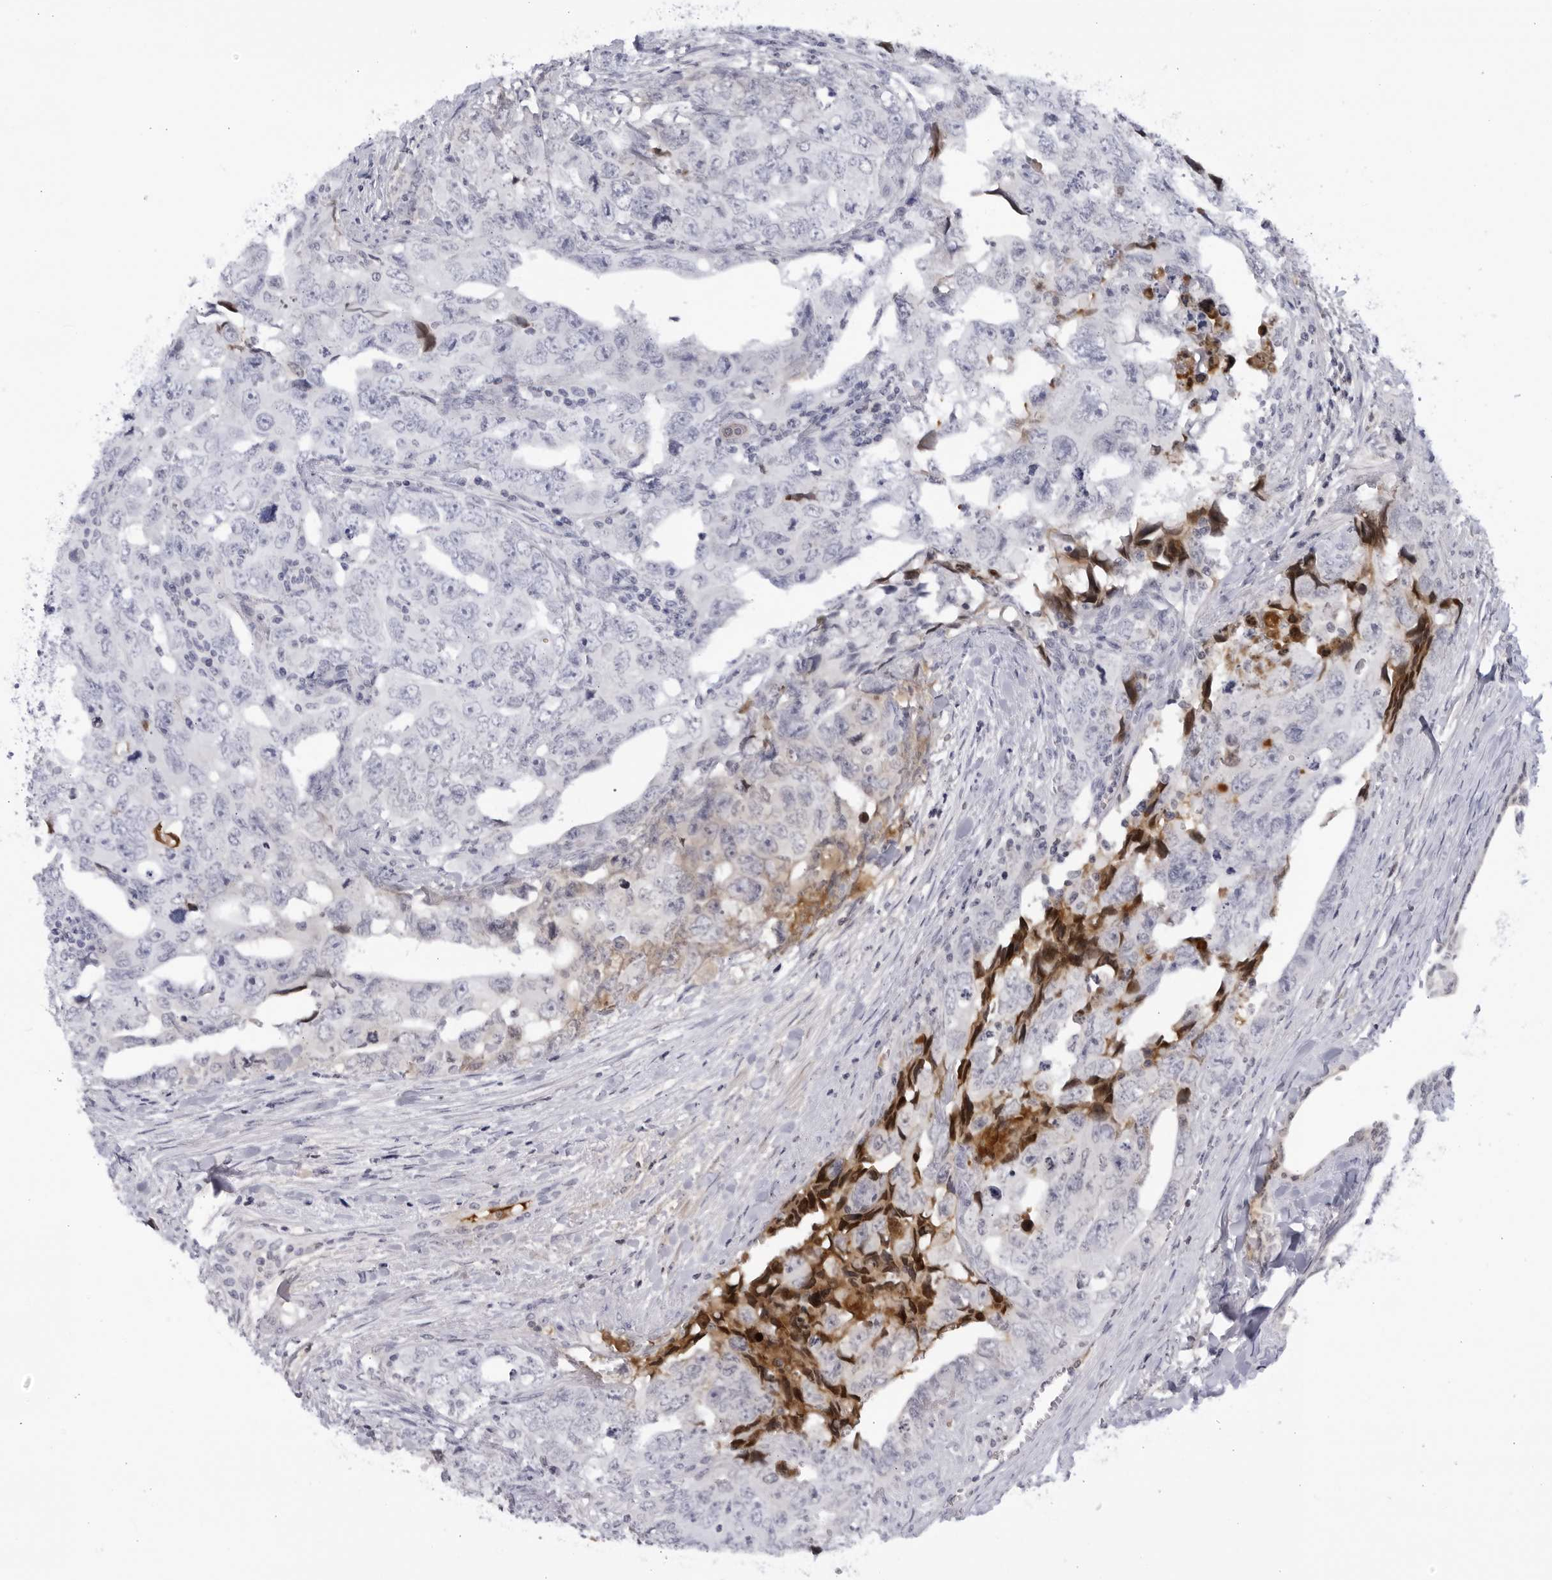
{"staining": {"intensity": "weak", "quantity": "<25%", "location": "cytoplasmic/membranous,nuclear"}, "tissue": "testis cancer", "cell_type": "Tumor cells", "image_type": "cancer", "snomed": [{"axis": "morphology", "description": "Carcinoma, Embryonal, NOS"}, {"axis": "topography", "description": "Testis"}], "caption": "Immunohistochemistry image of human testis cancer stained for a protein (brown), which exhibits no expression in tumor cells. (DAB immunohistochemistry (IHC) visualized using brightfield microscopy, high magnification).", "gene": "CNBD1", "patient": {"sex": "male", "age": 28}}